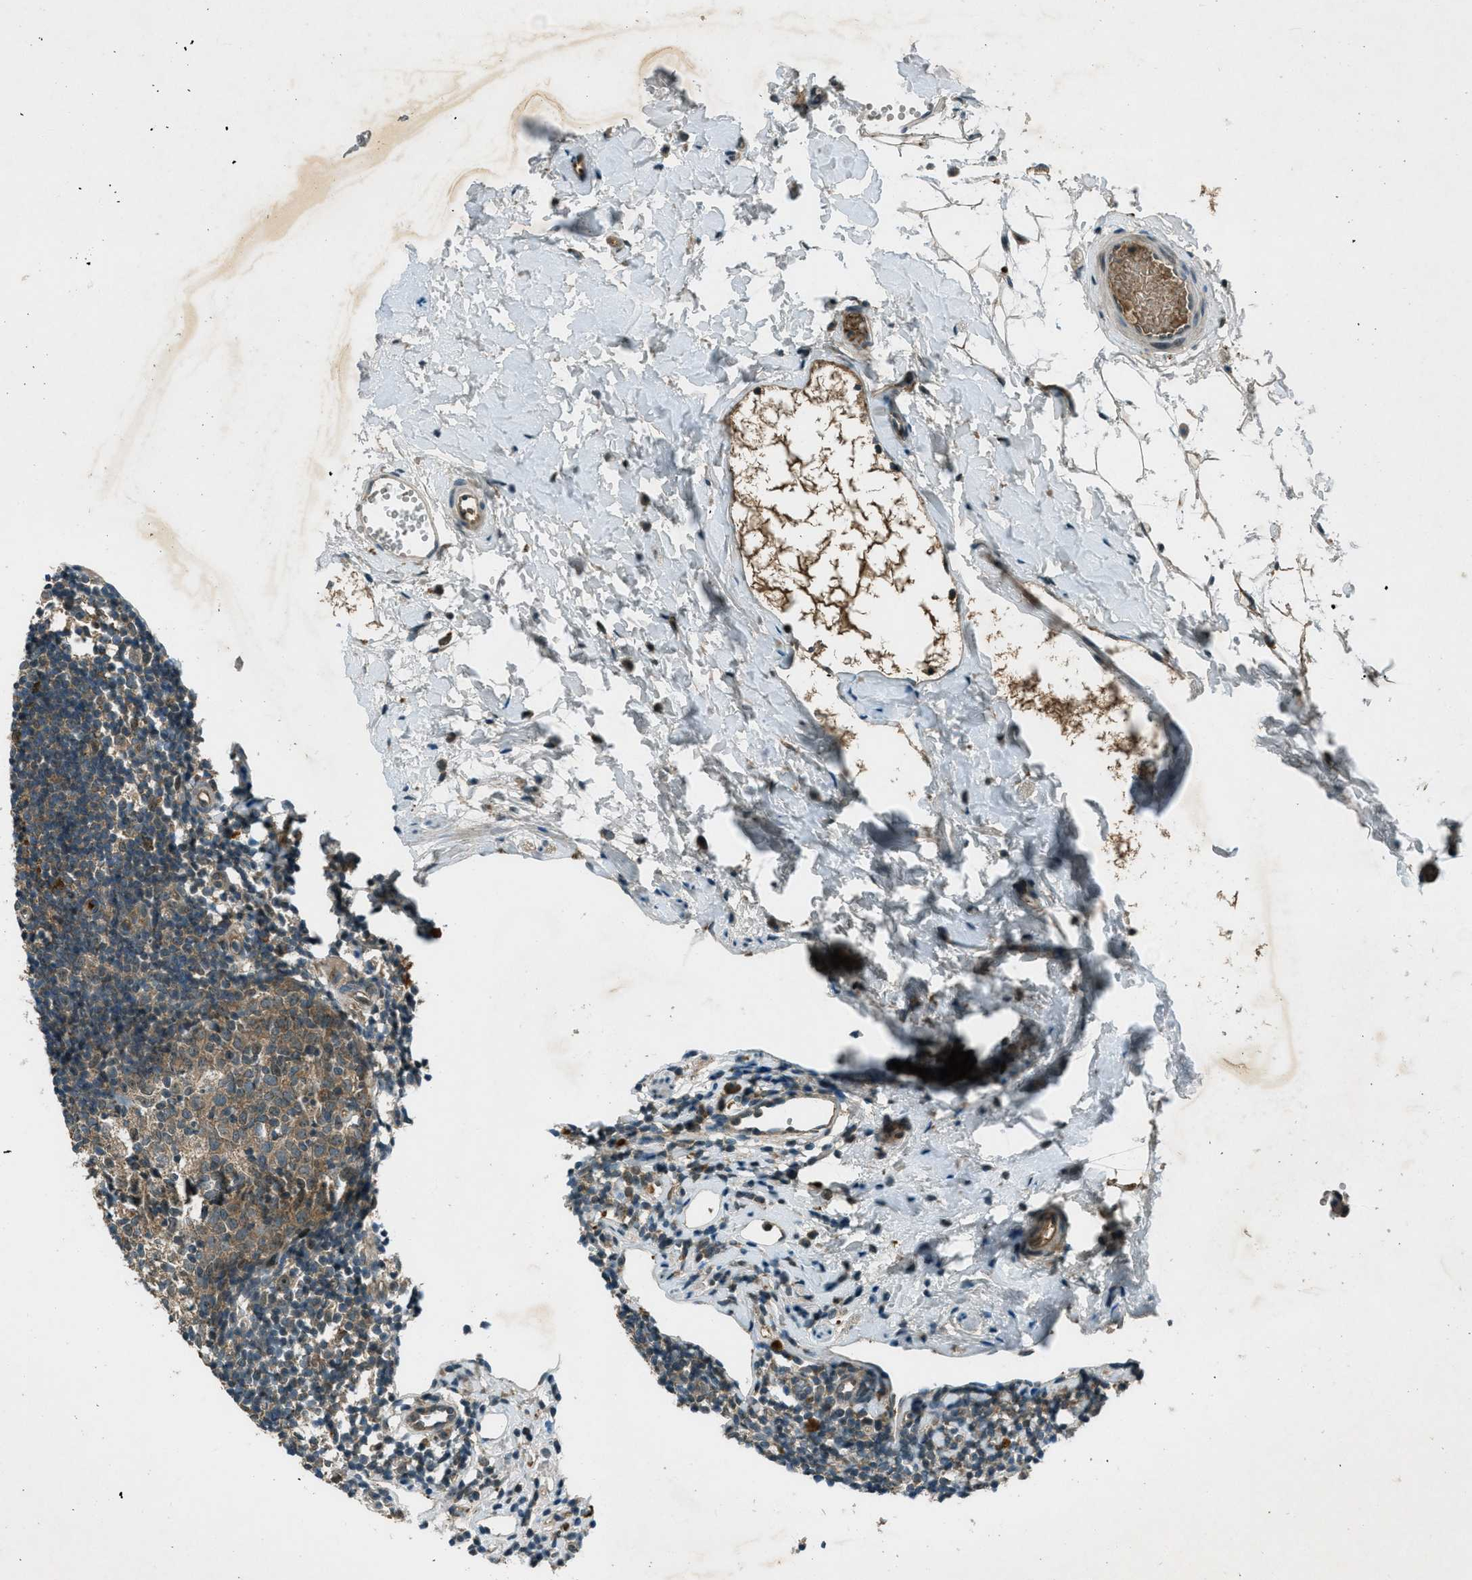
{"staining": {"intensity": "moderate", "quantity": ">75%", "location": "cytoplasmic/membranous"}, "tissue": "appendix", "cell_type": "Glandular cells", "image_type": "normal", "snomed": [{"axis": "morphology", "description": "Normal tissue, NOS"}, {"axis": "topography", "description": "Appendix"}], "caption": "Immunohistochemical staining of normal human appendix shows medium levels of moderate cytoplasmic/membranous positivity in about >75% of glandular cells. The protein is shown in brown color, while the nuclei are stained blue.", "gene": "STK11", "patient": {"sex": "female", "age": 20}}